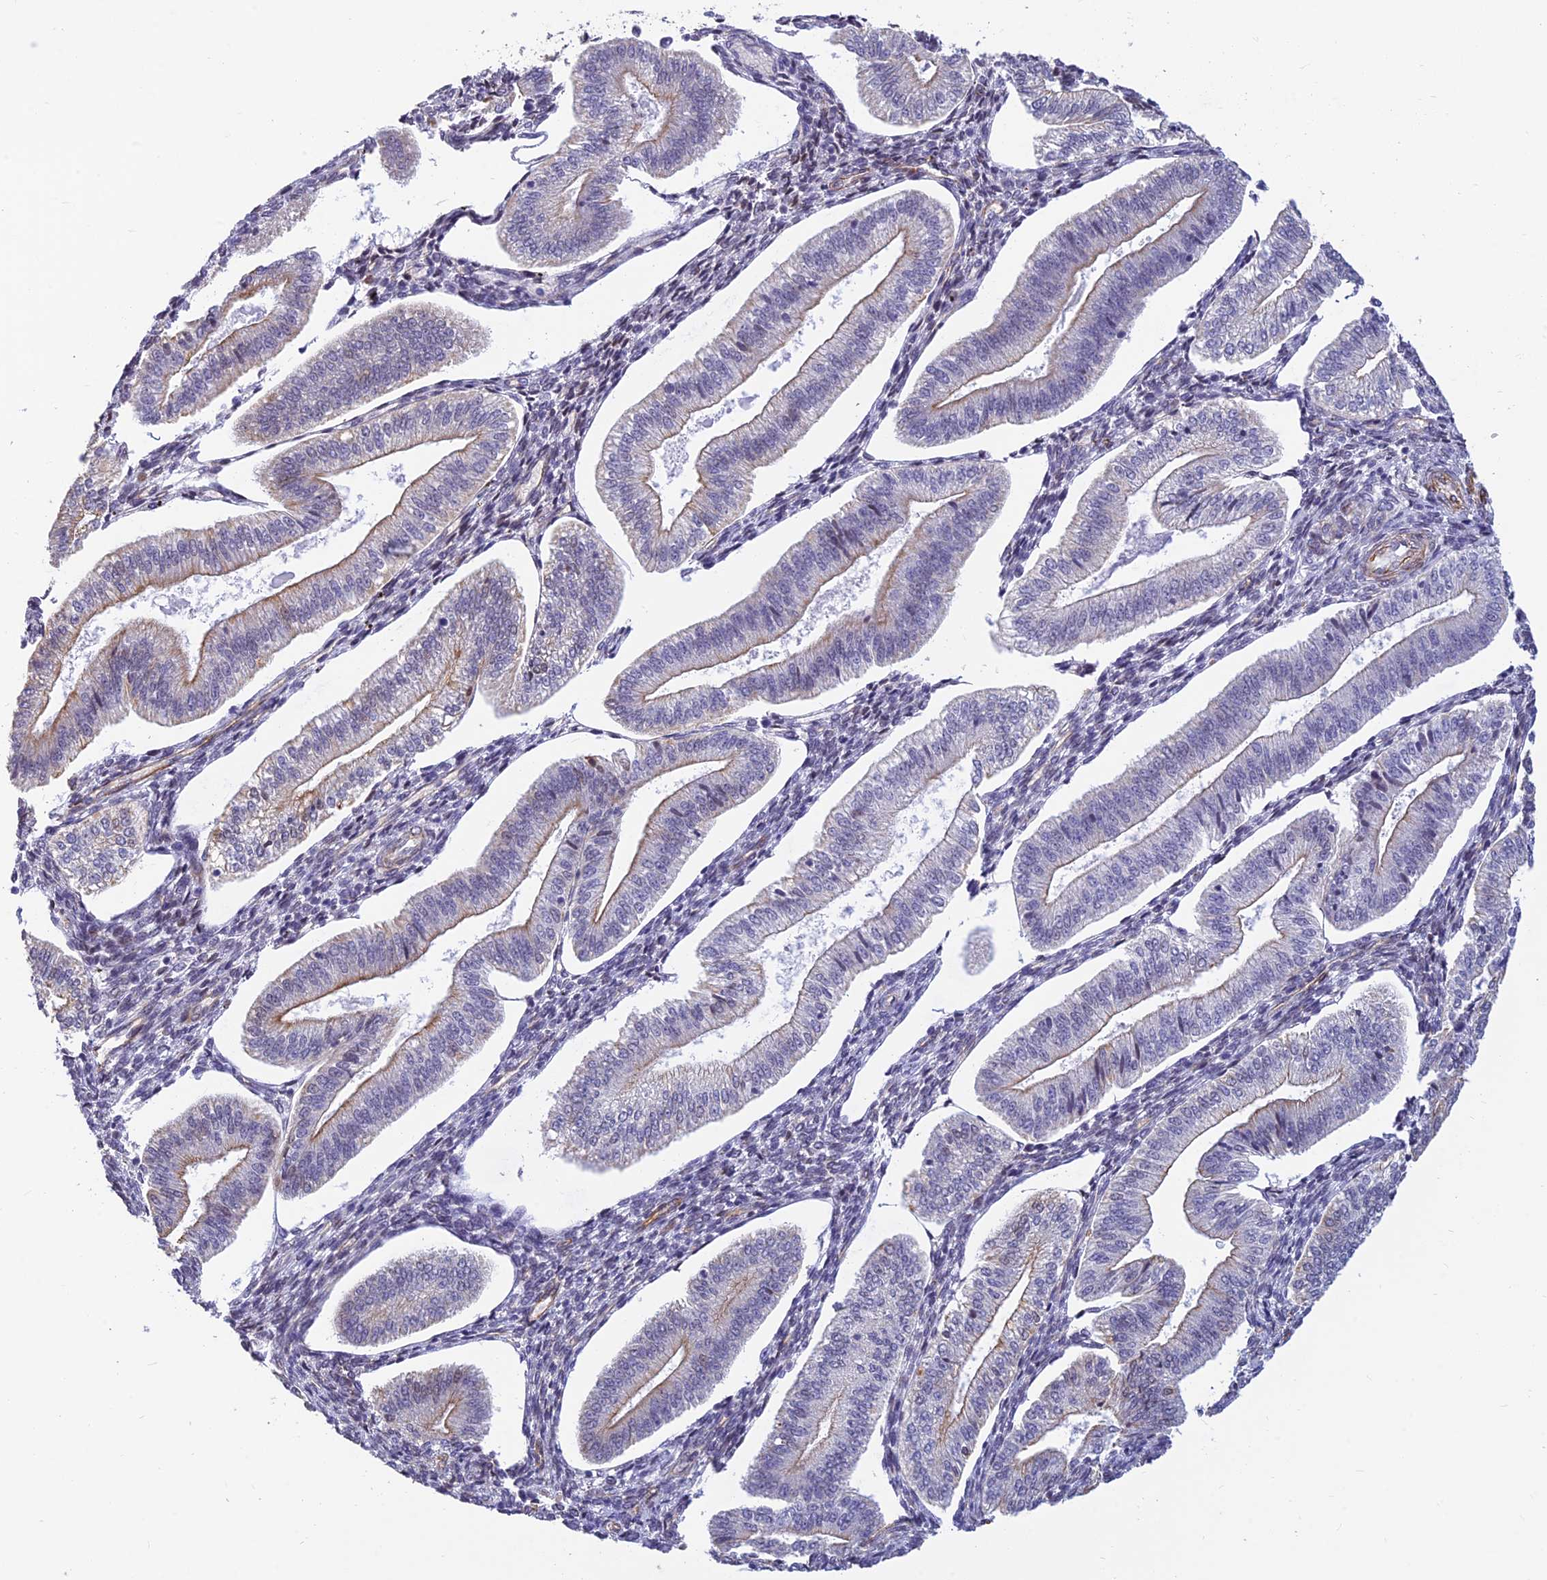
{"staining": {"intensity": "negative", "quantity": "none", "location": "none"}, "tissue": "endometrium", "cell_type": "Cells in endometrial stroma", "image_type": "normal", "snomed": [{"axis": "morphology", "description": "Normal tissue, NOS"}, {"axis": "topography", "description": "Endometrium"}], "caption": "IHC of benign human endometrium reveals no staining in cells in endometrial stroma. (Brightfield microscopy of DAB (3,3'-diaminobenzidine) IHC at high magnification).", "gene": "ALDH1L2", "patient": {"sex": "female", "age": 34}}